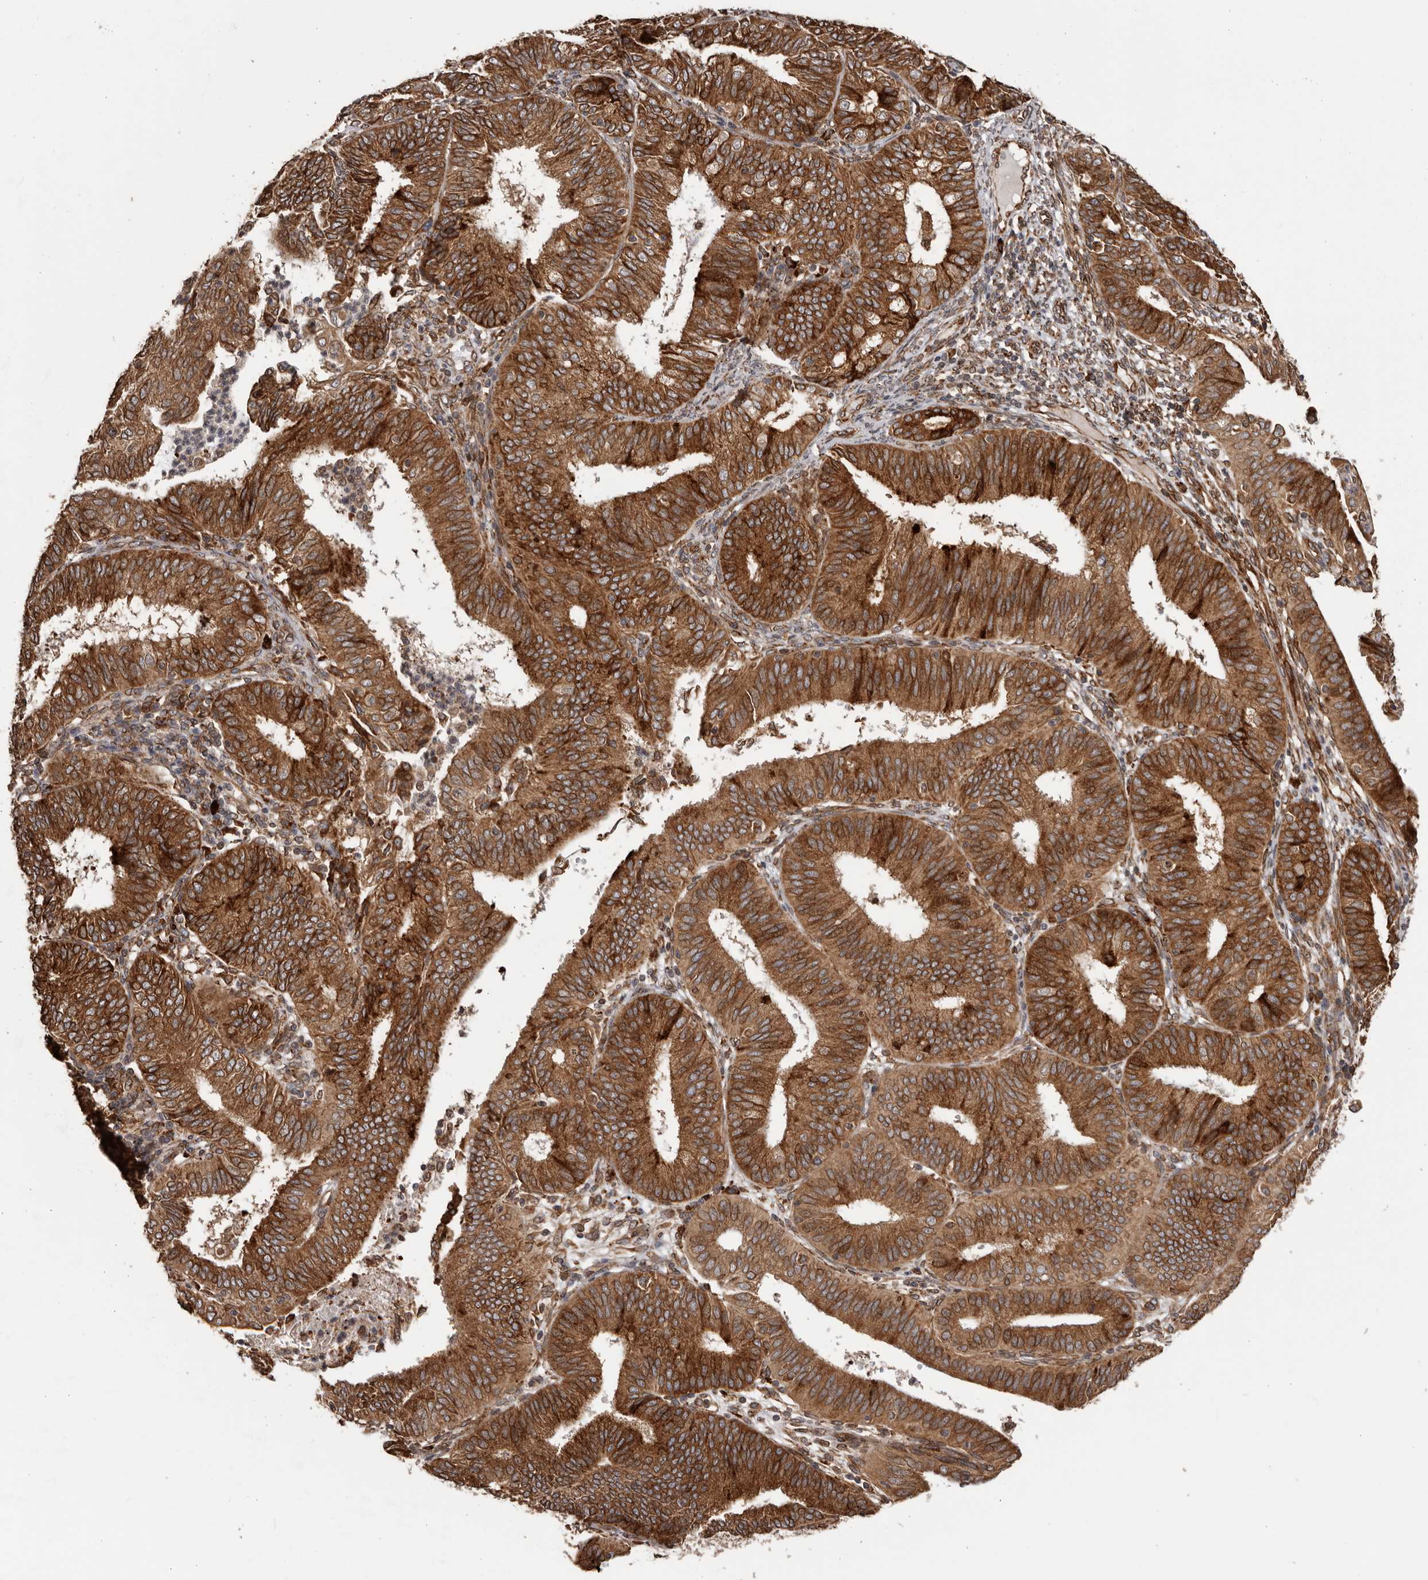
{"staining": {"intensity": "strong", "quantity": ">75%", "location": "cytoplasmic/membranous"}, "tissue": "endometrial cancer", "cell_type": "Tumor cells", "image_type": "cancer", "snomed": [{"axis": "morphology", "description": "Adenocarcinoma, NOS"}, {"axis": "topography", "description": "Endometrium"}], "caption": "A brown stain shows strong cytoplasmic/membranous expression of a protein in endometrial cancer (adenocarcinoma) tumor cells. The staining was performed using DAB (3,3'-diaminobenzidine) to visualize the protein expression in brown, while the nuclei were stained in blue with hematoxylin (Magnification: 20x).", "gene": "NUP43", "patient": {"sex": "female", "age": 51}}